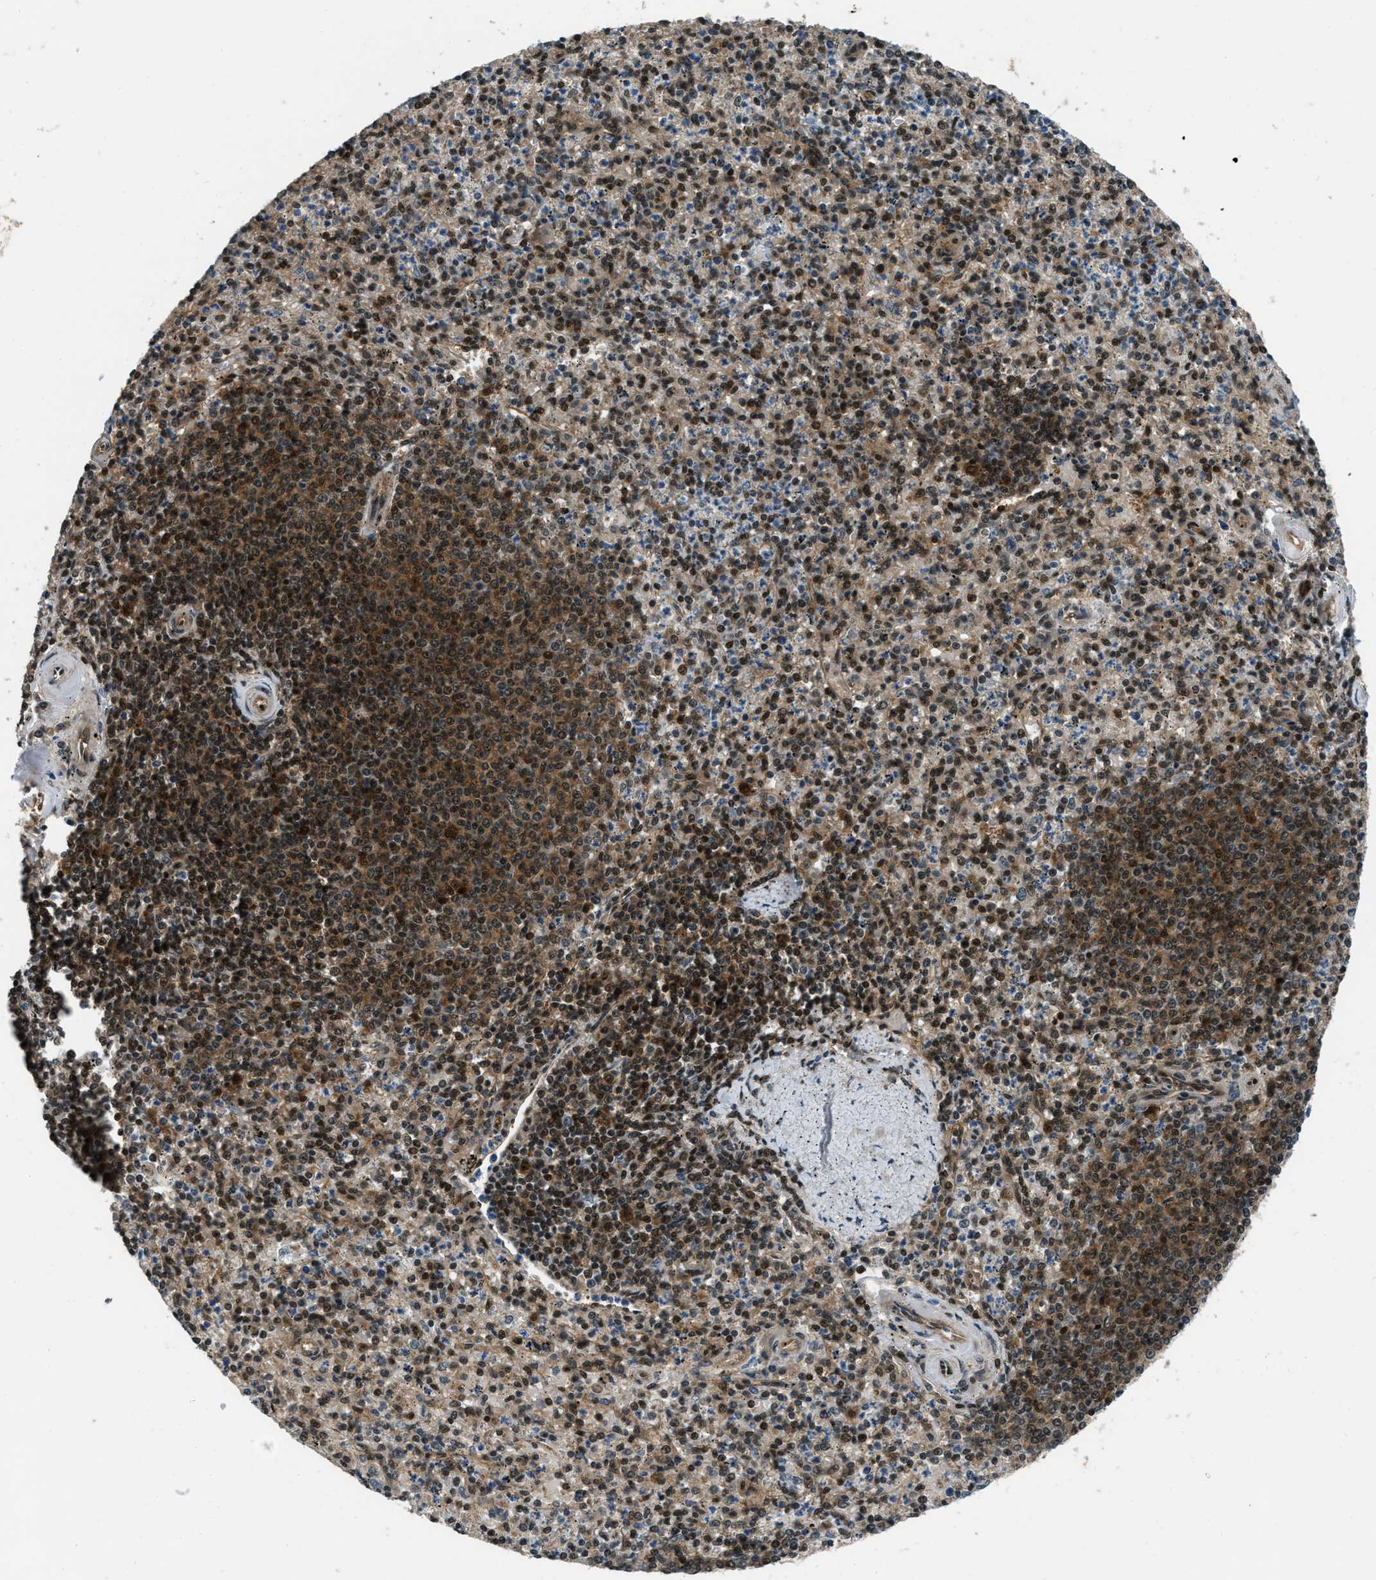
{"staining": {"intensity": "moderate", "quantity": ">75%", "location": "cytoplasmic/membranous,nuclear"}, "tissue": "spleen", "cell_type": "Cells in red pulp", "image_type": "normal", "snomed": [{"axis": "morphology", "description": "Normal tissue, NOS"}, {"axis": "topography", "description": "Spleen"}], "caption": "Immunohistochemical staining of normal spleen displays >75% levels of moderate cytoplasmic/membranous,nuclear protein staining in about >75% of cells in red pulp. (DAB (3,3'-diaminobenzidine) IHC with brightfield microscopy, high magnification).", "gene": "NUDCD3", "patient": {"sex": "male", "age": 72}}